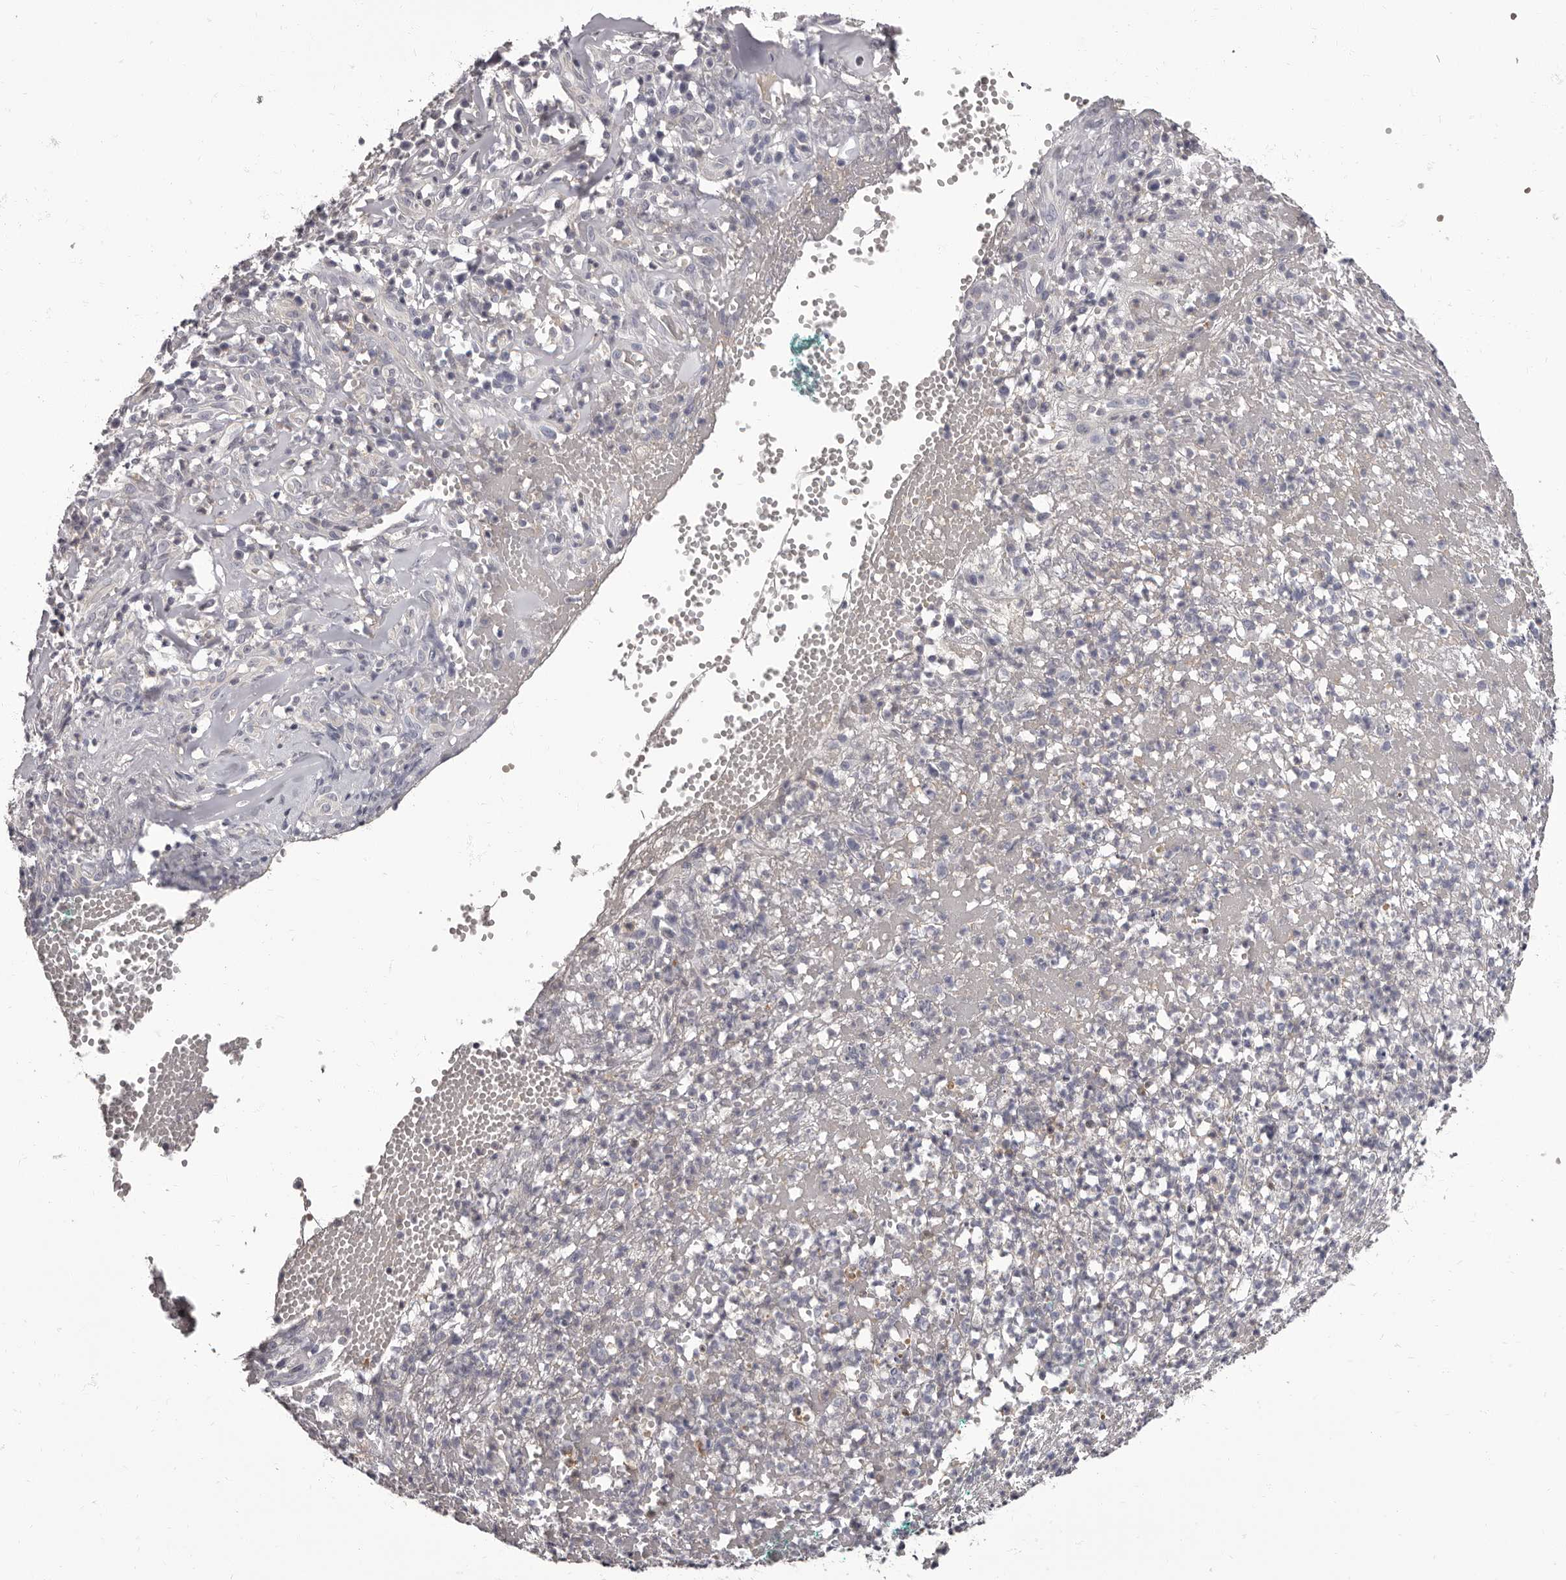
{"staining": {"intensity": "negative", "quantity": "none", "location": "none"}, "tissue": "adipose tissue", "cell_type": "Adipocytes", "image_type": "normal", "snomed": [{"axis": "morphology", "description": "Normal tissue, NOS"}, {"axis": "morphology", "description": "Basal cell carcinoma"}, {"axis": "topography", "description": "Cartilage tissue"}, {"axis": "topography", "description": "Nasopharynx"}, {"axis": "topography", "description": "Oral tissue"}], "caption": "This photomicrograph is of unremarkable adipose tissue stained with IHC to label a protein in brown with the nuclei are counter-stained blue. There is no positivity in adipocytes.", "gene": "APEH", "patient": {"sex": "female", "age": 77}}